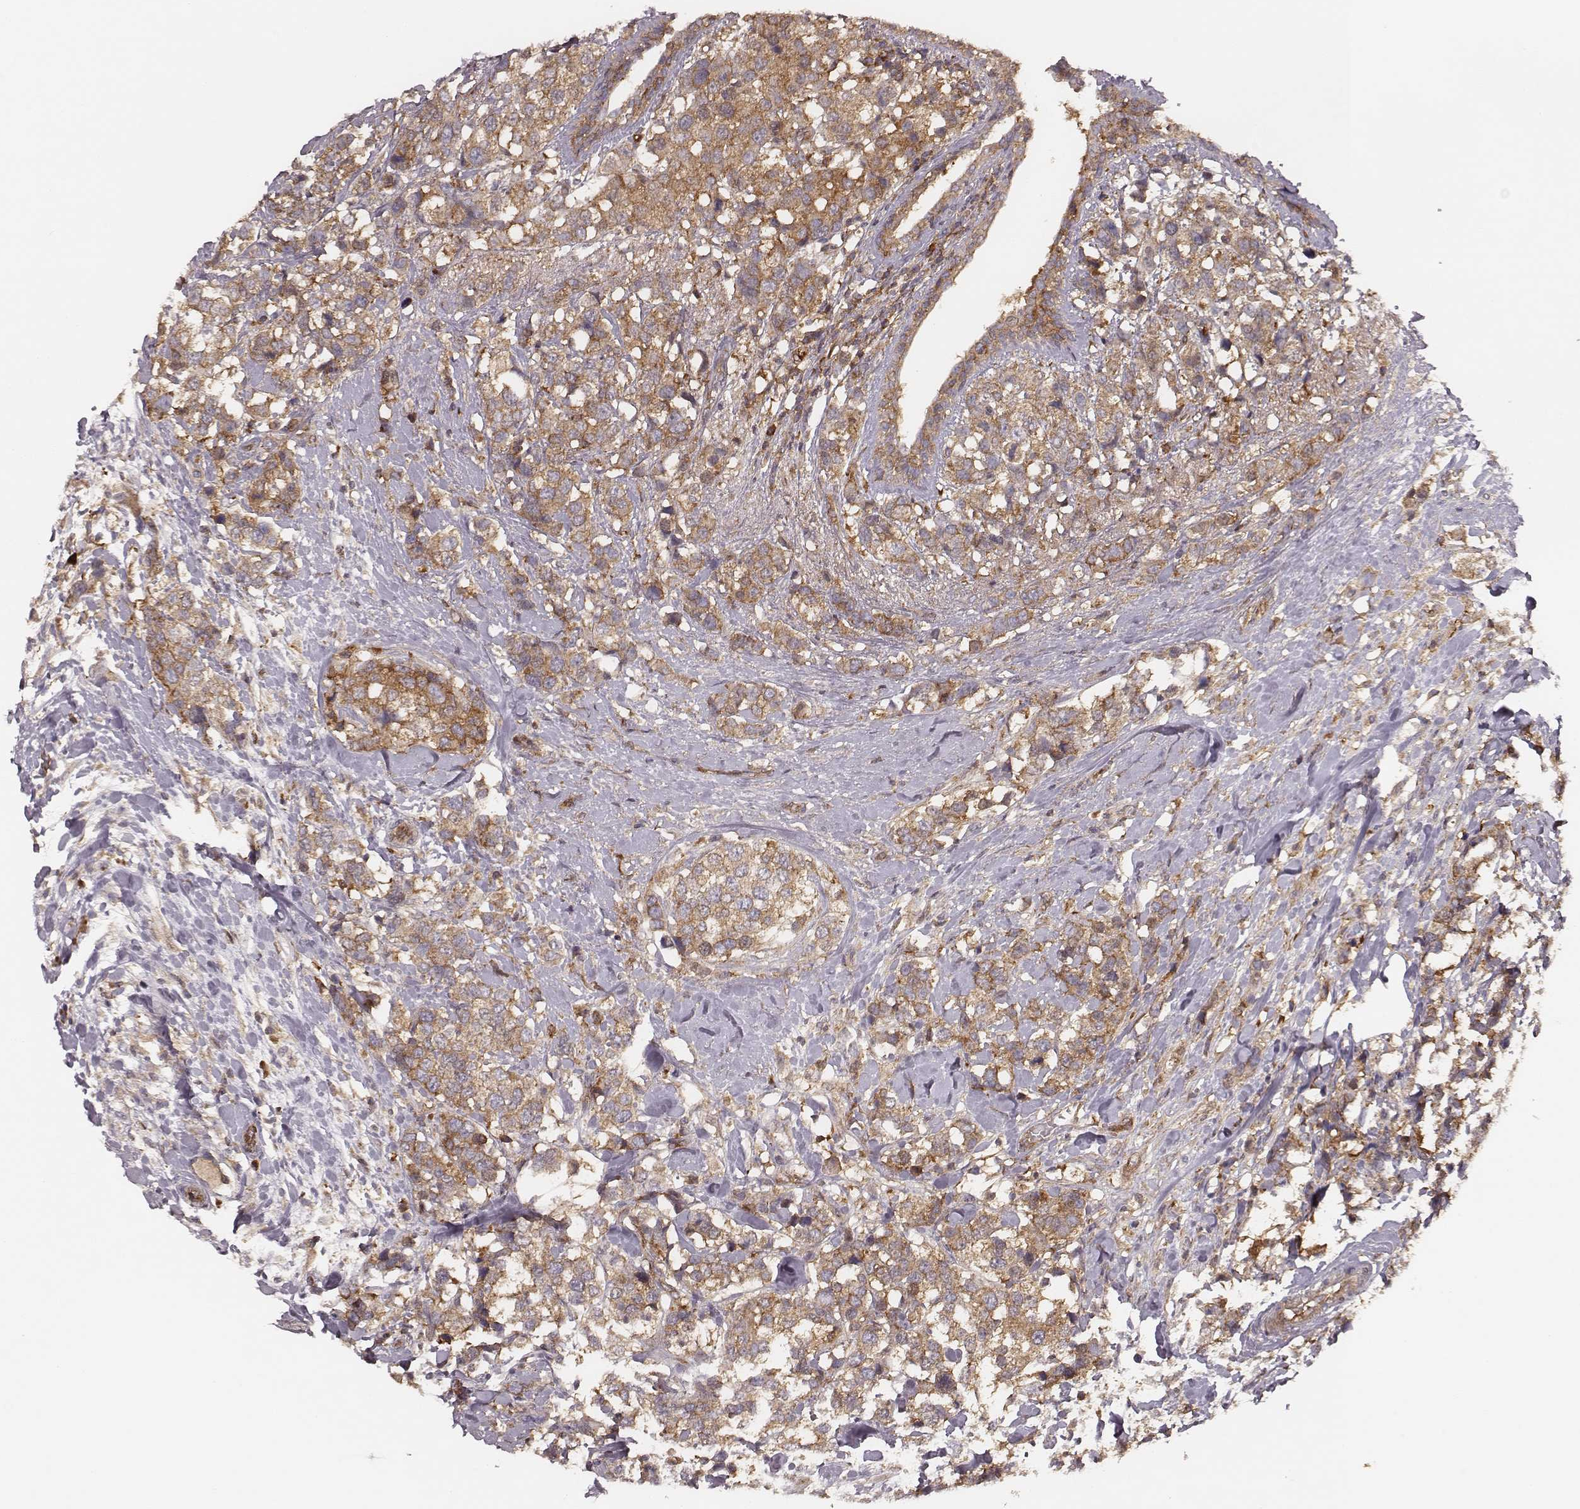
{"staining": {"intensity": "moderate", "quantity": ">75%", "location": "cytoplasmic/membranous"}, "tissue": "breast cancer", "cell_type": "Tumor cells", "image_type": "cancer", "snomed": [{"axis": "morphology", "description": "Lobular carcinoma"}, {"axis": "topography", "description": "Breast"}], "caption": "The histopathology image reveals staining of lobular carcinoma (breast), revealing moderate cytoplasmic/membranous protein expression (brown color) within tumor cells.", "gene": "CARS1", "patient": {"sex": "female", "age": 59}}